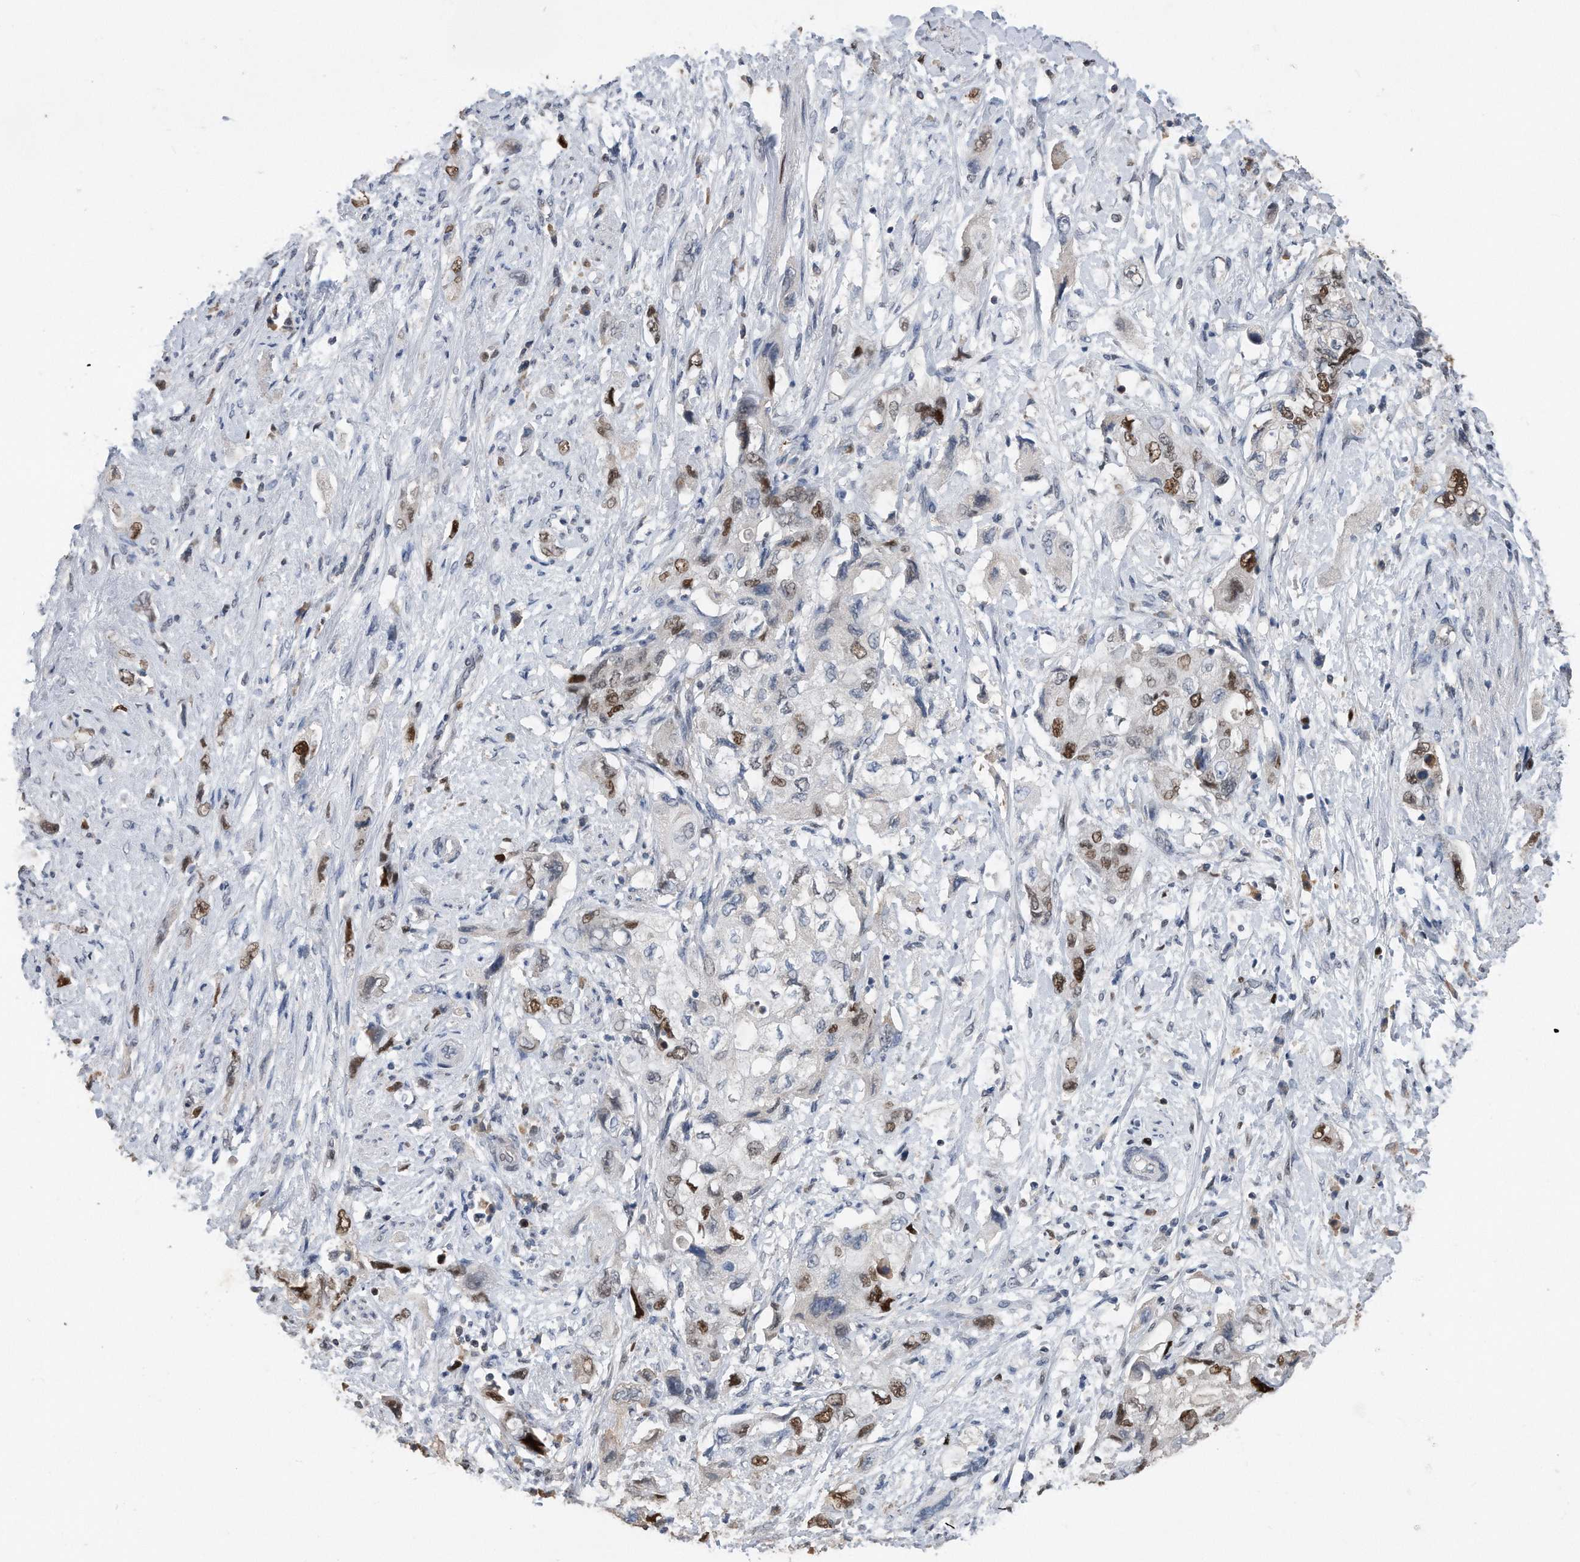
{"staining": {"intensity": "strong", "quantity": "25%-75%", "location": "nuclear"}, "tissue": "pancreatic cancer", "cell_type": "Tumor cells", "image_type": "cancer", "snomed": [{"axis": "morphology", "description": "Adenocarcinoma, NOS"}, {"axis": "topography", "description": "Pancreas"}], "caption": "Pancreatic cancer (adenocarcinoma) stained for a protein (brown) shows strong nuclear positive staining in about 25%-75% of tumor cells.", "gene": "PCNA", "patient": {"sex": "female", "age": 73}}